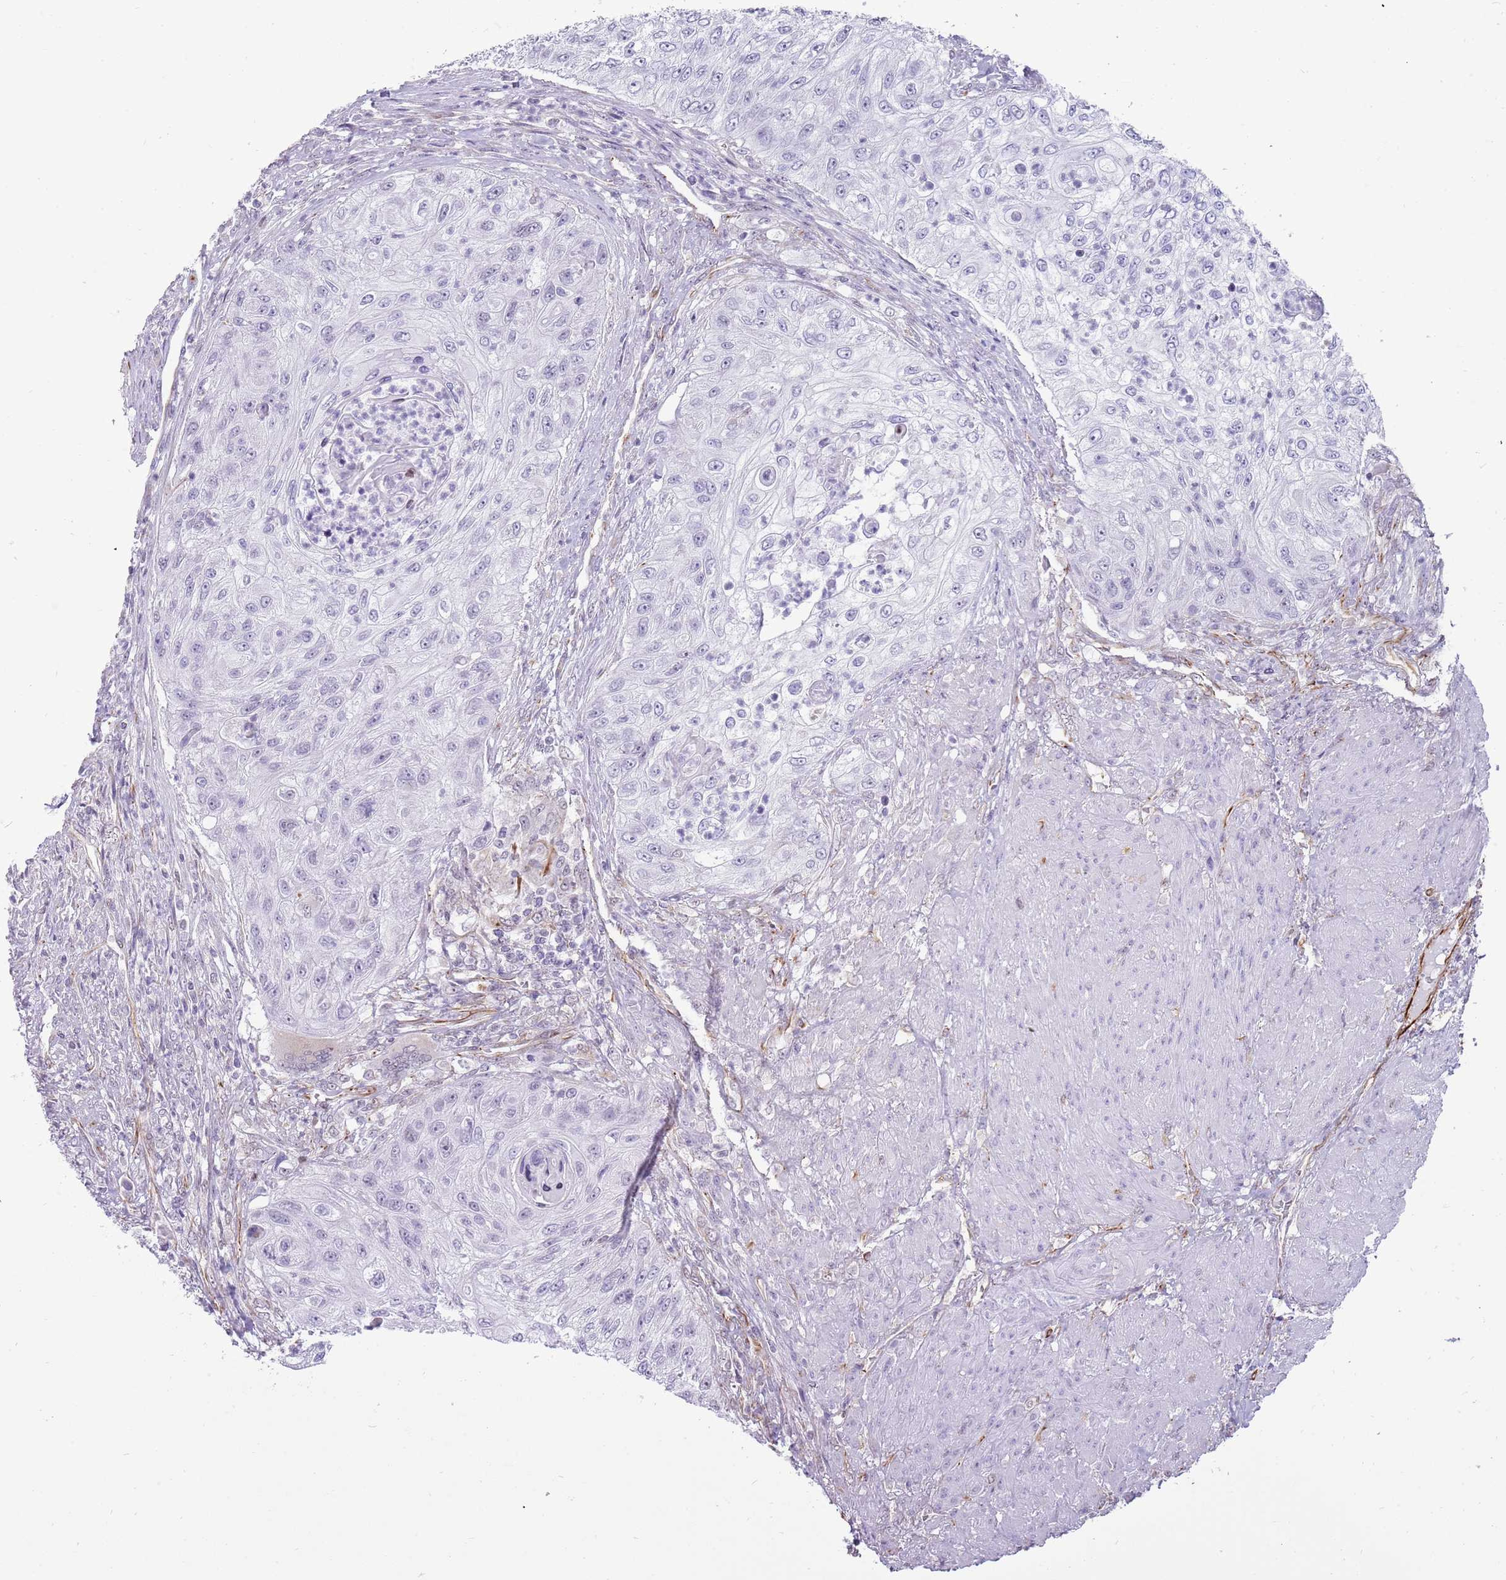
{"staining": {"intensity": "negative", "quantity": "none", "location": "none"}, "tissue": "urothelial cancer", "cell_type": "Tumor cells", "image_type": "cancer", "snomed": [{"axis": "morphology", "description": "Urothelial carcinoma, High grade"}, {"axis": "topography", "description": "Urinary bladder"}], "caption": "Immunohistochemistry histopathology image of neoplastic tissue: human urothelial carcinoma (high-grade) stained with DAB exhibits no significant protein staining in tumor cells. (DAB (3,3'-diaminobenzidine) IHC visualized using brightfield microscopy, high magnification).", "gene": "NBPF3", "patient": {"sex": "female", "age": 60}}